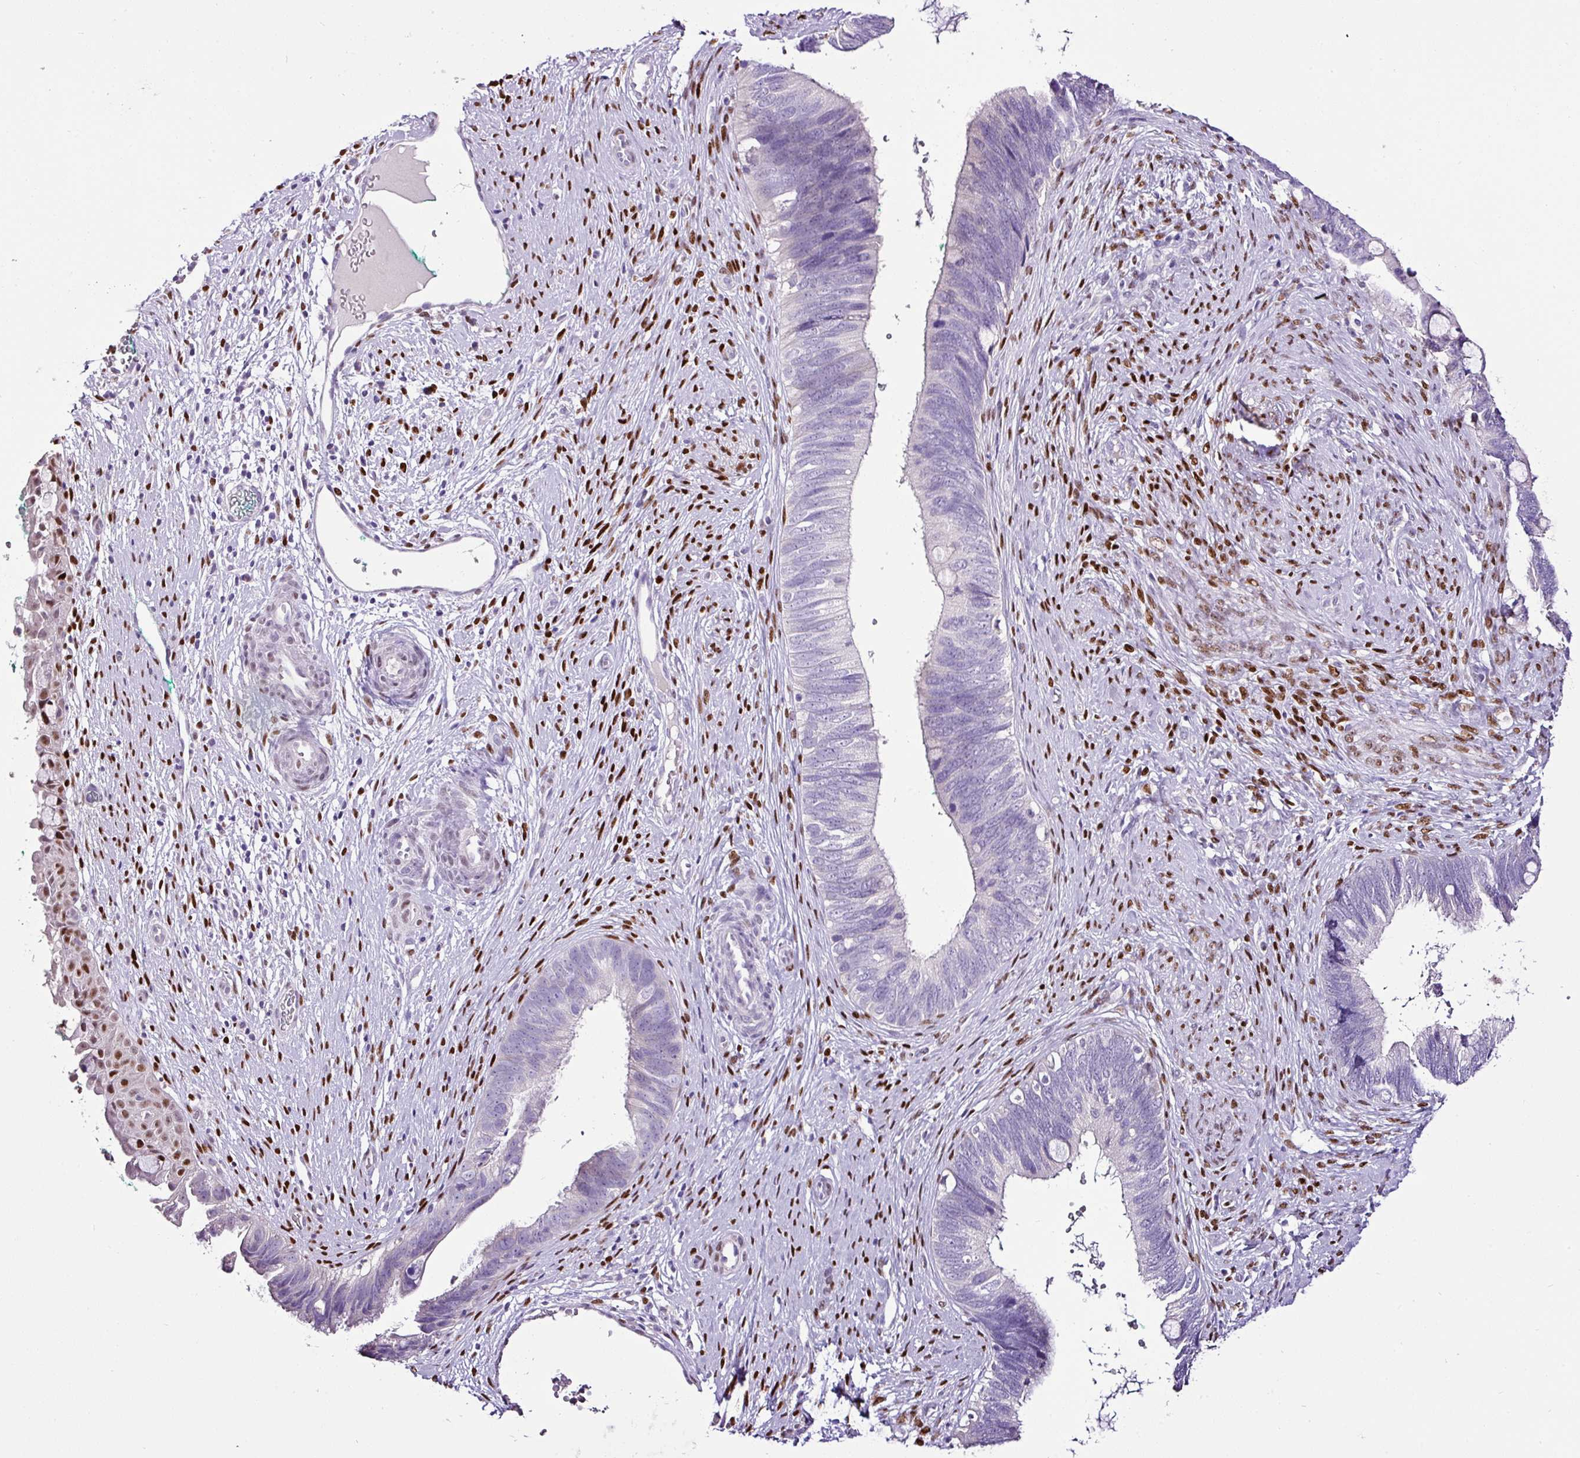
{"staining": {"intensity": "negative", "quantity": "none", "location": "none"}, "tissue": "cervical cancer", "cell_type": "Tumor cells", "image_type": "cancer", "snomed": [{"axis": "morphology", "description": "Adenocarcinoma, NOS"}, {"axis": "topography", "description": "Cervix"}], "caption": "Adenocarcinoma (cervical) stained for a protein using immunohistochemistry reveals no positivity tumor cells.", "gene": "ESR1", "patient": {"sex": "female", "age": 42}}